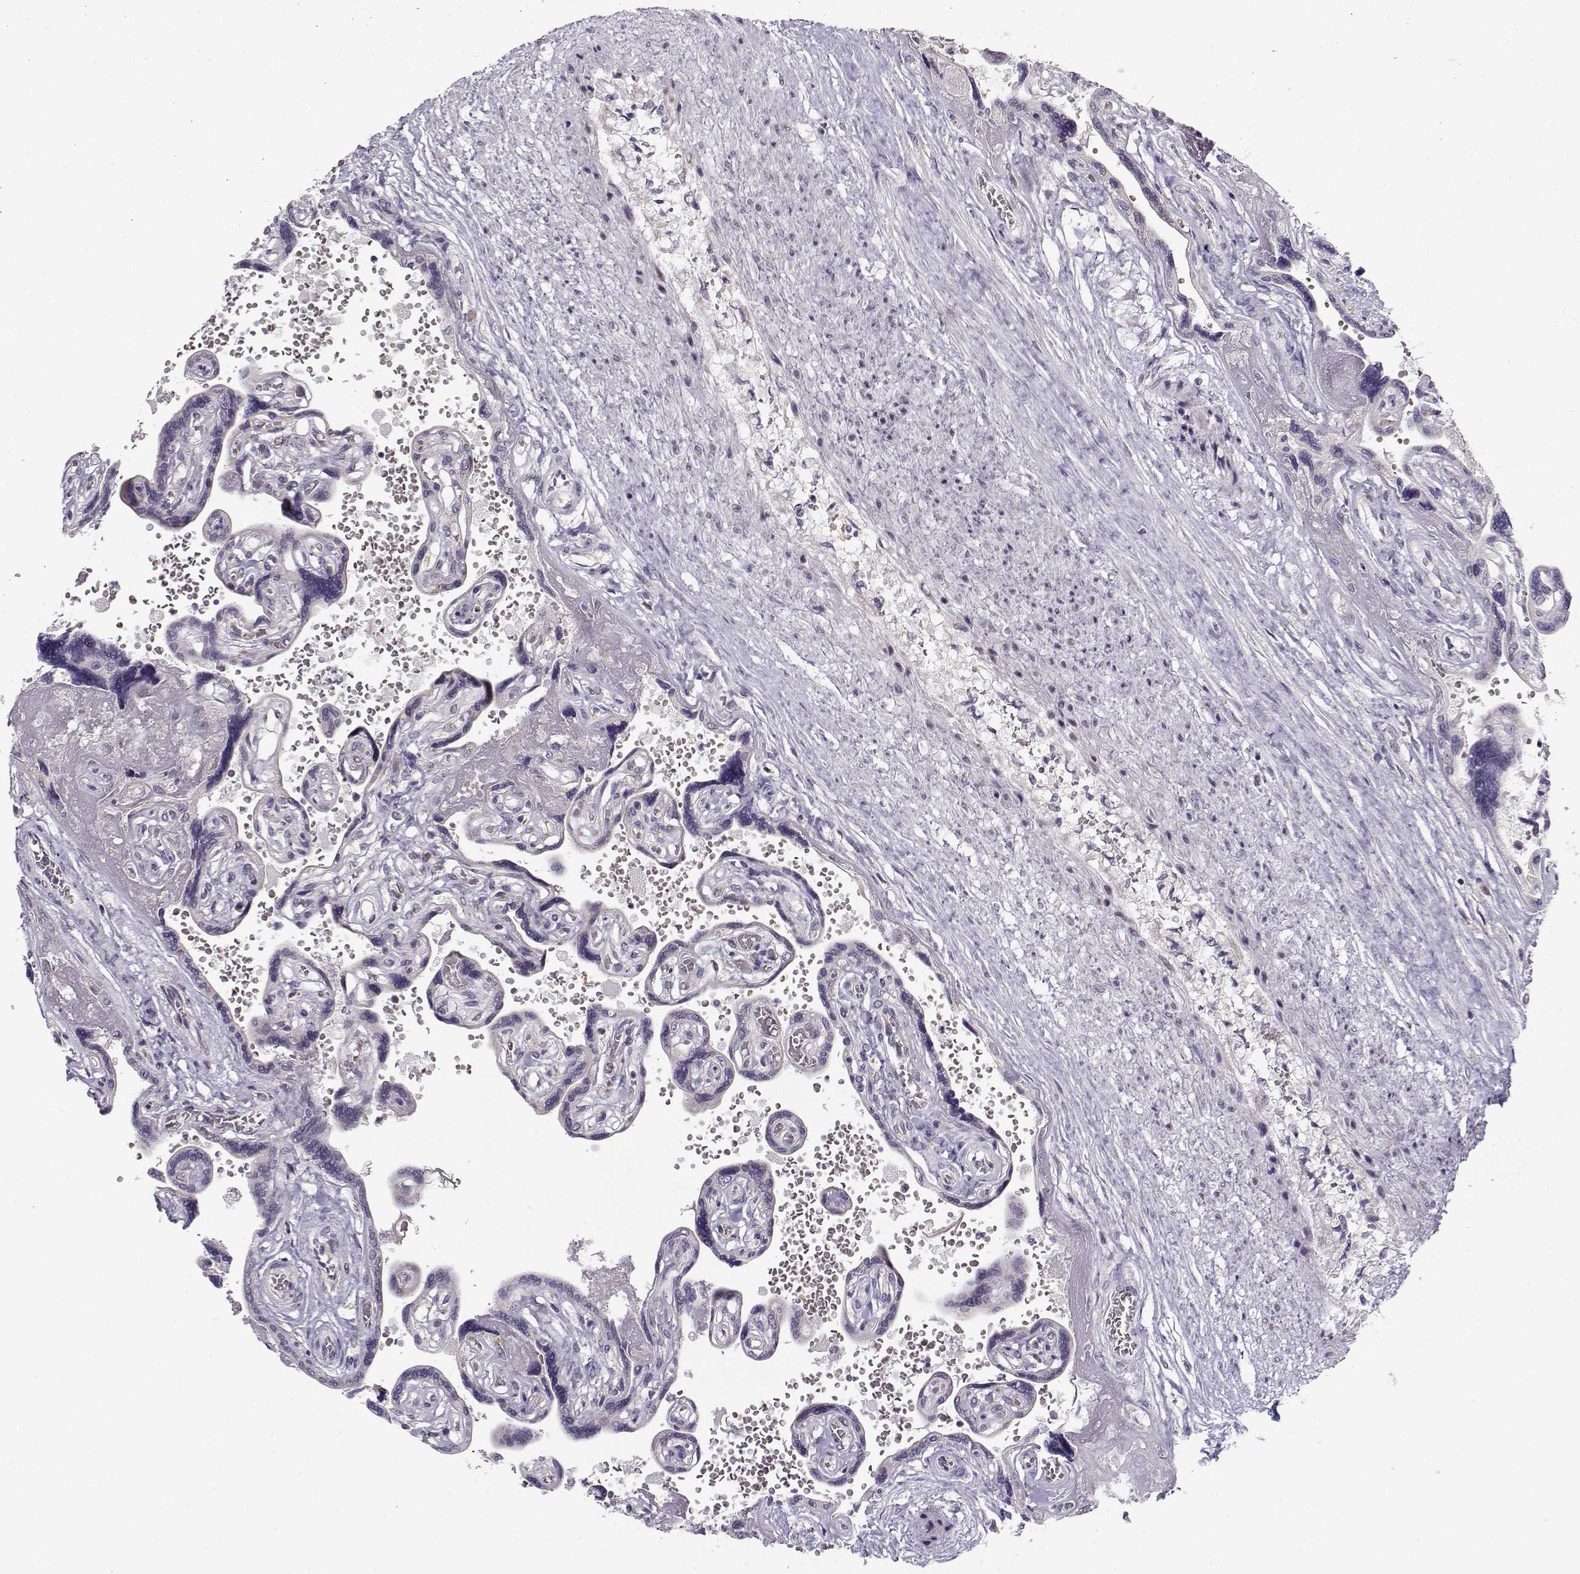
{"staining": {"intensity": "weak", "quantity": "25%-75%", "location": "cytoplasmic/membranous"}, "tissue": "placenta", "cell_type": "Decidual cells", "image_type": "normal", "snomed": [{"axis": "morphology", "description": "Normal tissue, NOS"}, {"axis": "topography", "description": "Placenta"}], "caption": "This micrograph reveals IHC staining of normal human placenta, with low weak cytoplasmic/membranous positivity in about 25%-75% of decidual cells.", "gene": "SLC4A5", "patient": {"sex": "female", "age": 32}}